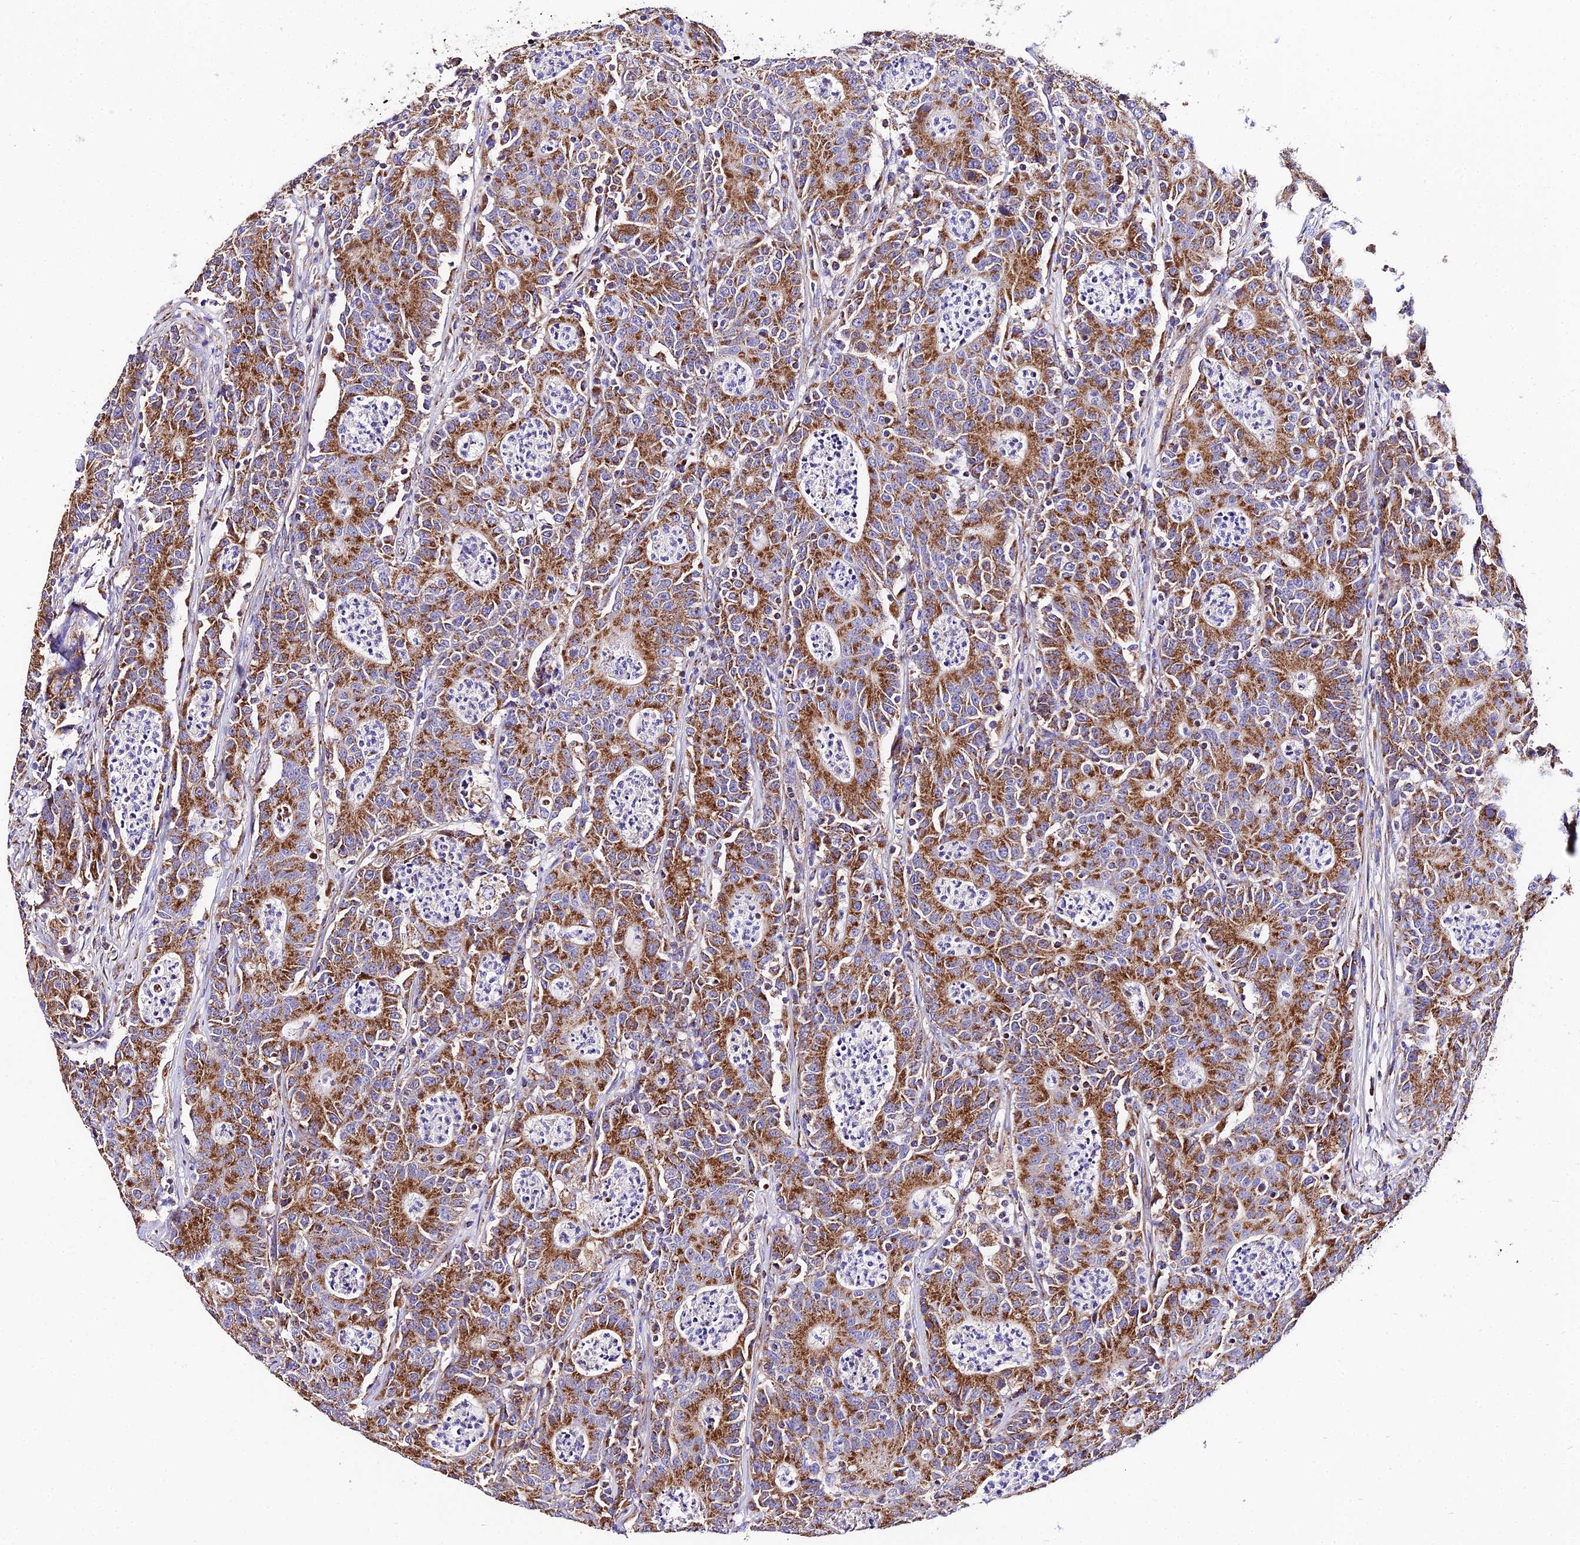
{"staining": {"intensity": "moderate", "quantity": ">75%", "location": "cytoplasmic/membranous"}, "tissue": "colorectal cancer", "cell_type": "Tumor cells", "image_type": "cancer", "snomed": [{"axis": "morphology", "description": "Adenocarcinoma, NOS"}, {"axis": "topography", "description": "Colon"}], "caption": "Moderate cytoplasmic/membranous staining is present in about >75% of tumor cells in adenocarcinoma (colorectal).", "gene": "OCIAD1", "patient": {"sex": "male", "age": 83}}